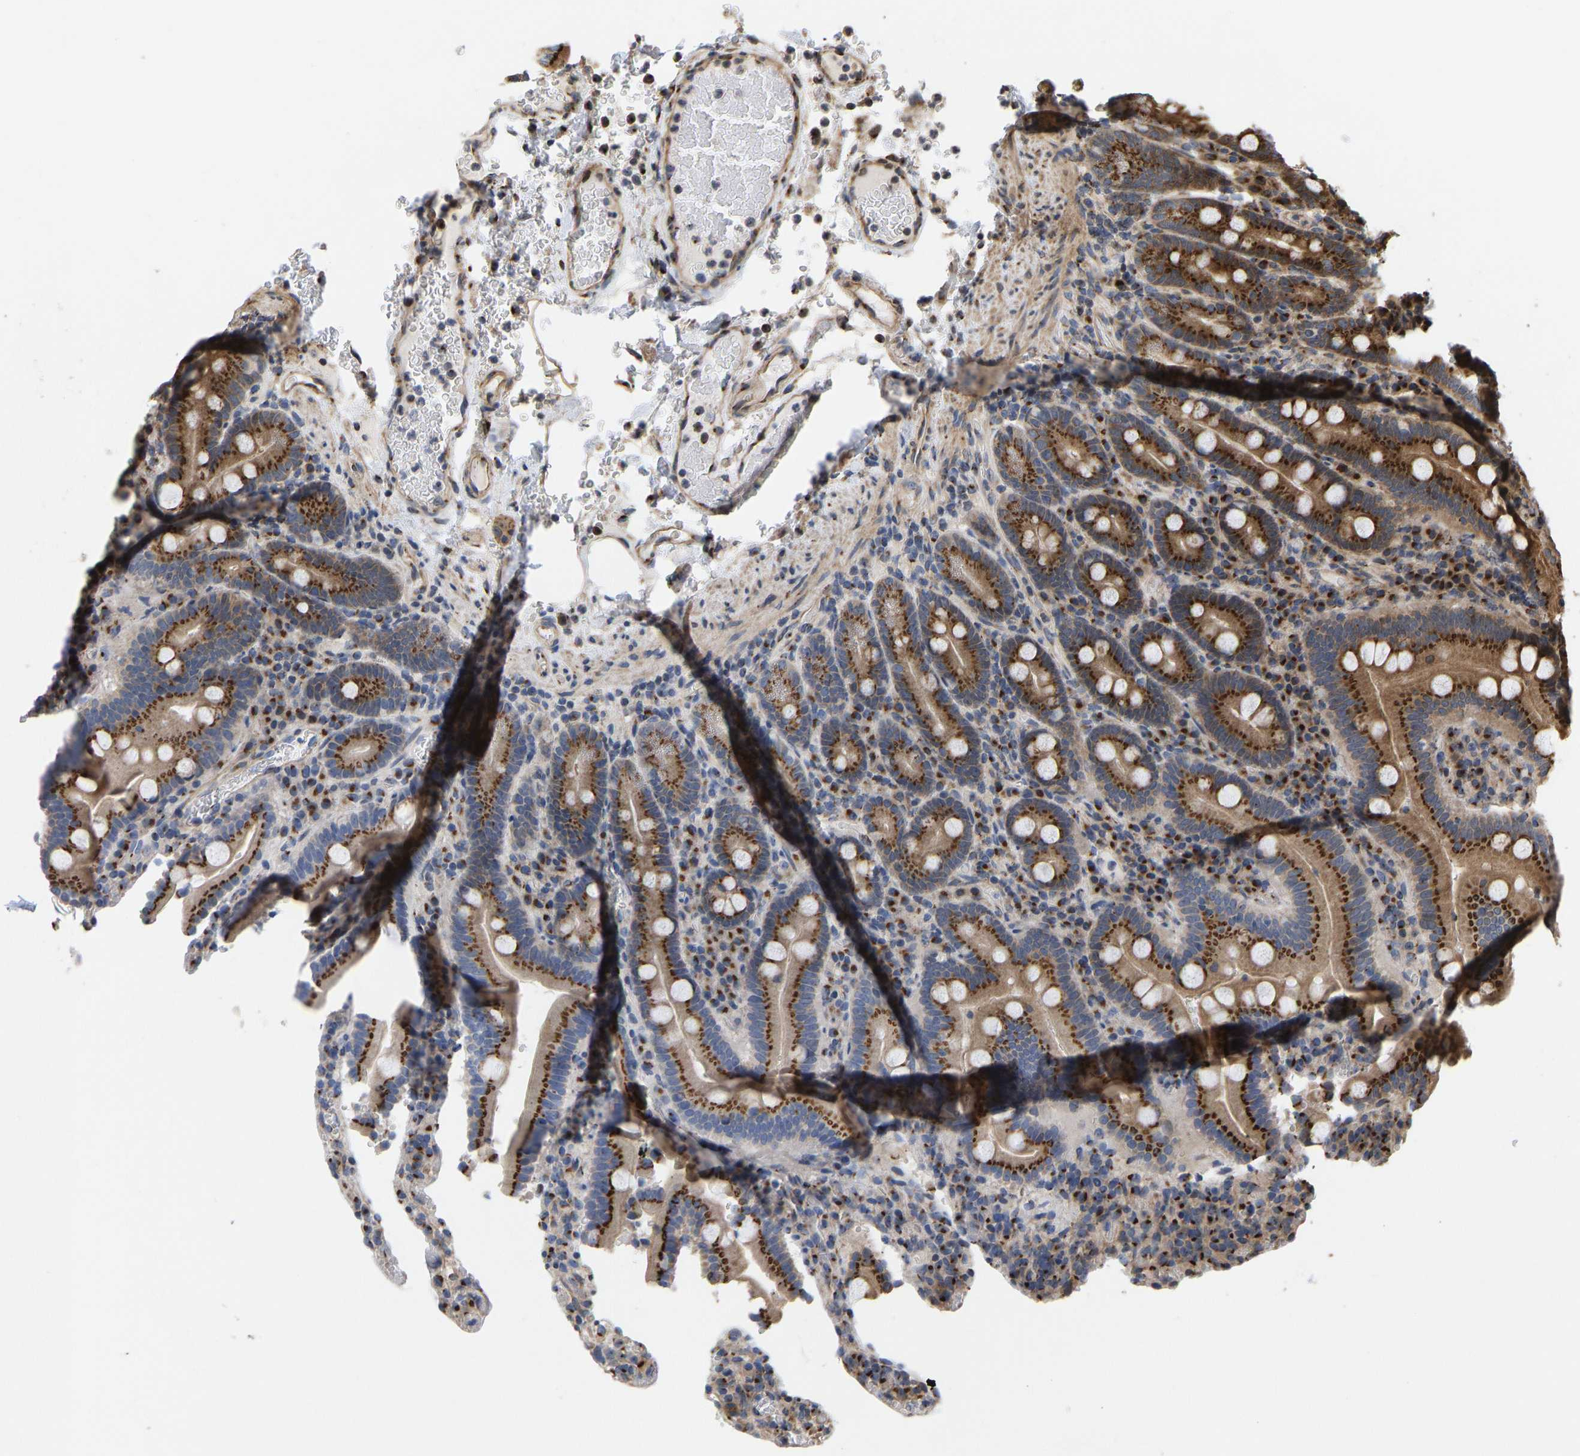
{"staining": {"intensity": "strong", "quantity": ">75%", "location": "cytoplasmic/membranous"}, "tissue": "duodenum", "cell_type": "Glandular cells", "image_type": "normal", "snomed": [{"axis": "morphology", "description": "Normal tissue, NOS"}, {"axis": "topography", "description": "Small intestine, NOS"}], "caption": "Glandular cells demonstrate high levels of strong cytoplasmic/membranous expression in approximately >75% of cells in unremarkable human duodenum. The staining was performed using DAB (3,3'-diaminobenzidine), with brown indicating positive protein expression. Nuclei are stained blue with hematoxylin.", "gene": "YIPF4", "patient": {"sex": "female", "age": 71}}